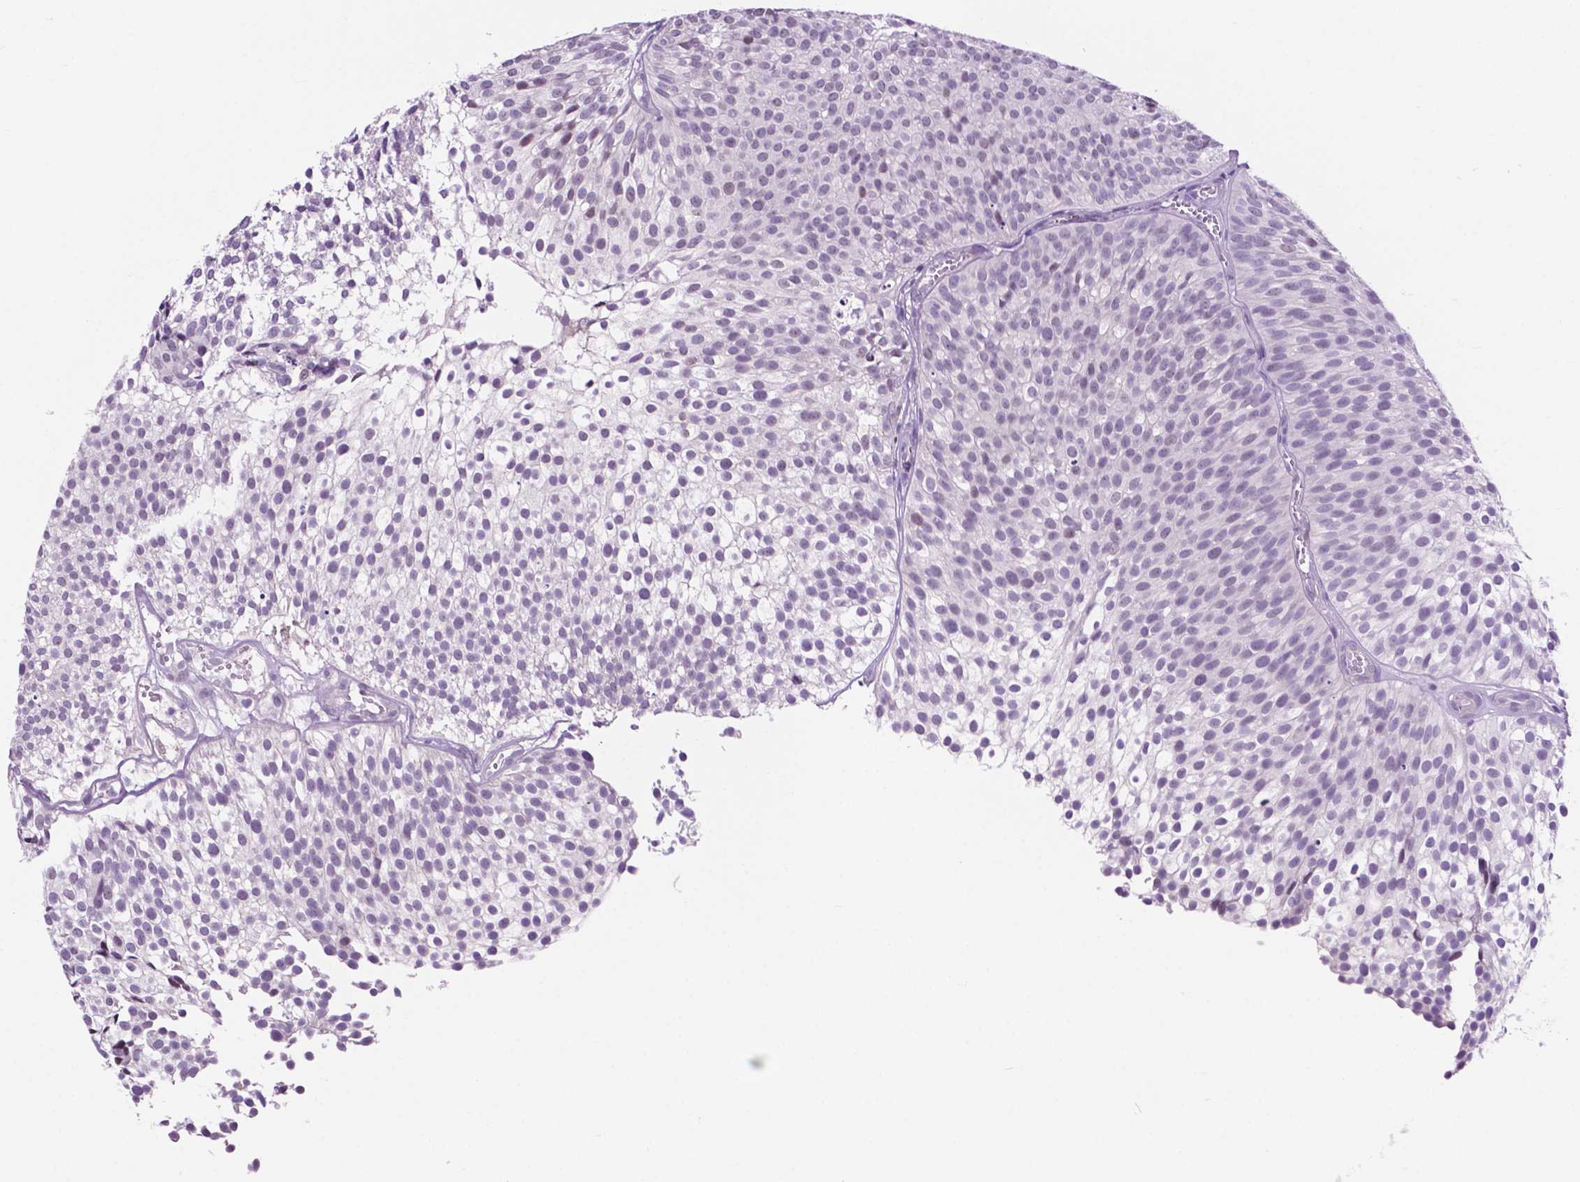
{"staining": {"intensity": "negative", "quantity": "none", "location": "none"}, "tissue": "urothelial cancer", "cell_type": "Tumor cells", "image_type": "cancer", "snomed": [{"axis": "morphology", "description": "Urothelial carcinoma, Low grade"}, {"axis": "topography", "description": "Urinary bladder"}], "caption": "Tumor cells are negative for brown protein staining in urothelial carcinoma (low-grade).", "gene": "ACY3", "patient": {"sex": "male", "age": 91}}